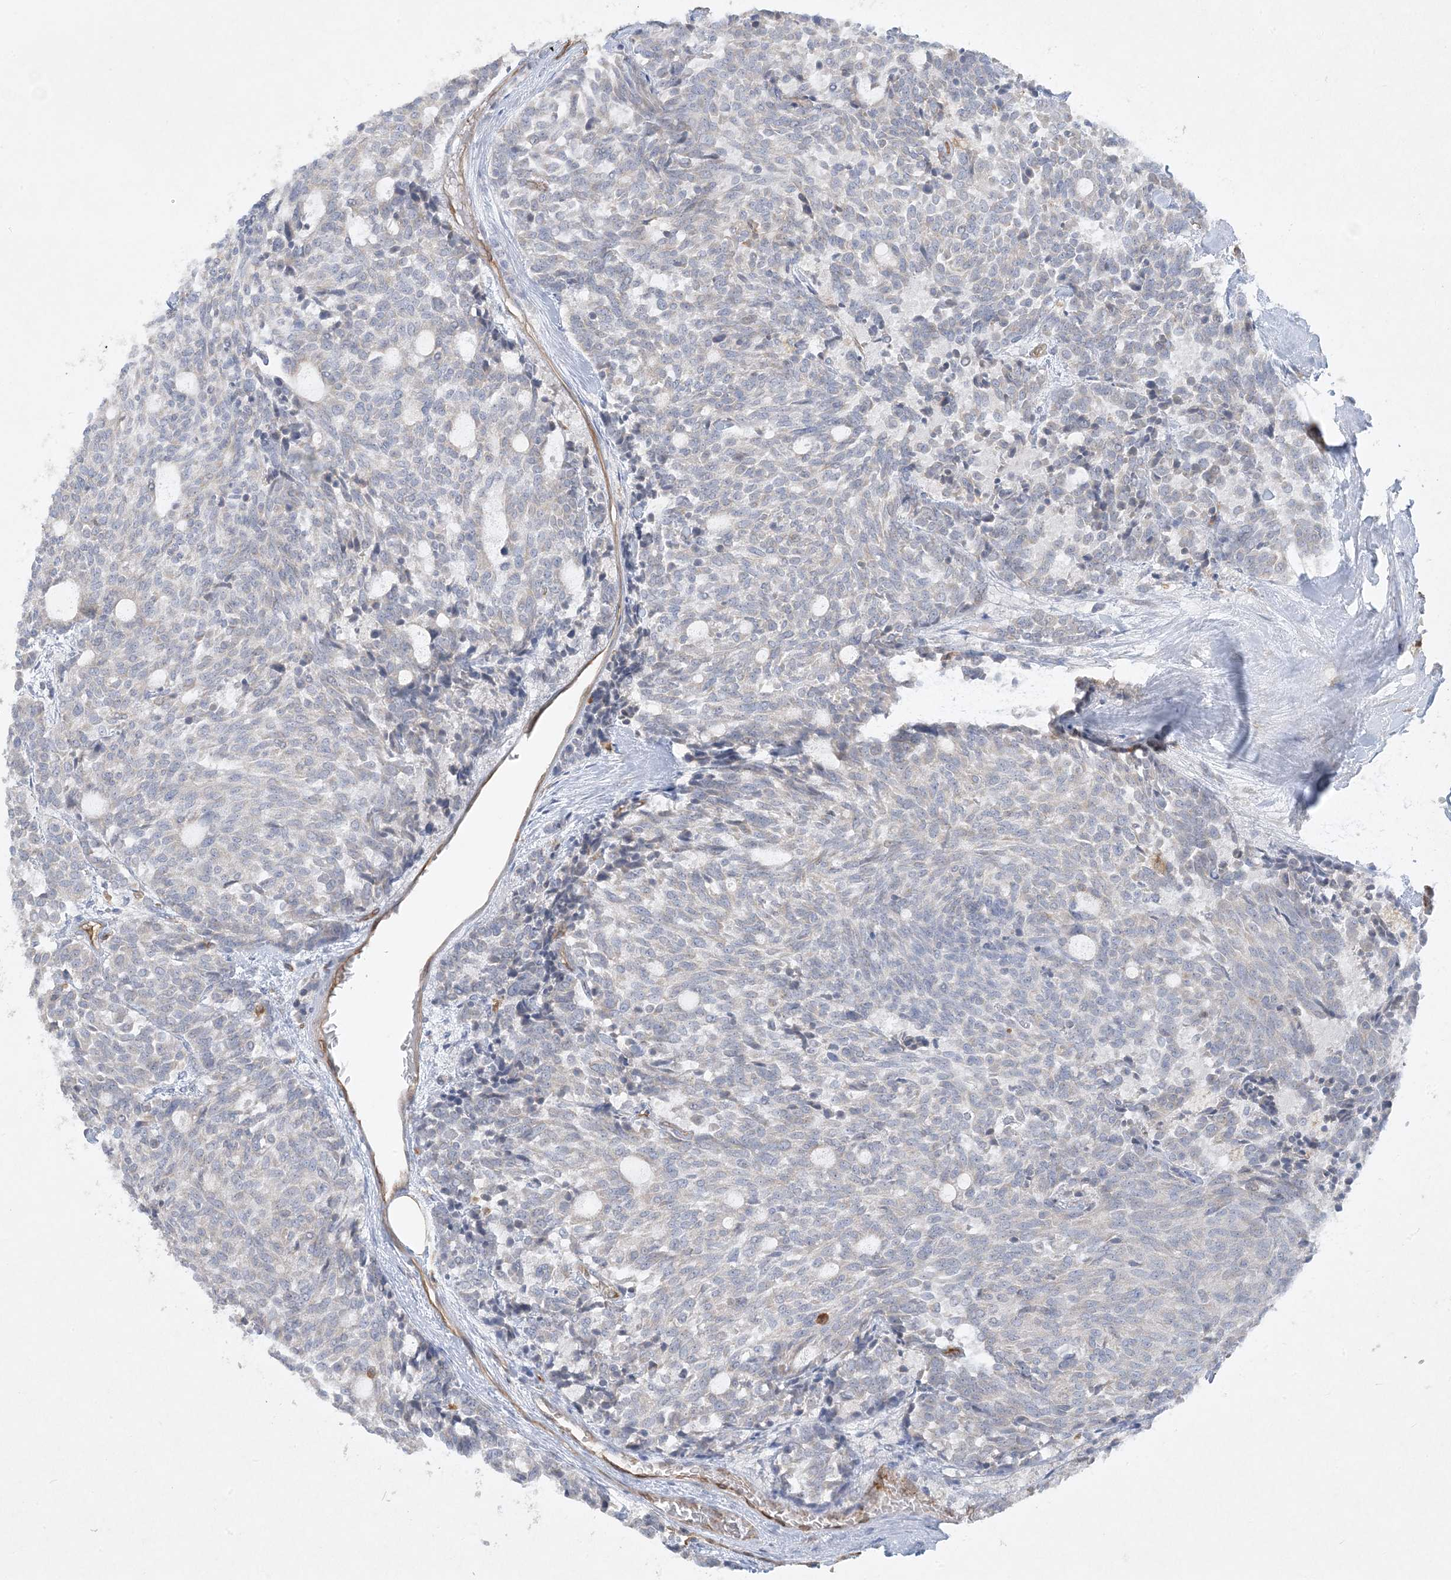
{"staining": {"intensity": "negative", "quantity": "none", "location": "none"}, "tissue": "carcinoid", "cell_type": "Tumor cells", "image_type": "cancer", "snomed": [{"axis": "morphology", "description": "Carcinoid, malignant, NOS"}, {"axis": "topography", "description": "Pancreas"}], "caption": "IHC image of neoplastic tissue: malignant carcinoid stained with DAB (3,3'-diaminobenzidine) reveals no significant protein expression in tumor cells.", "gene": "HLA-E", "patient": {"sex": "female", "age": 54}}